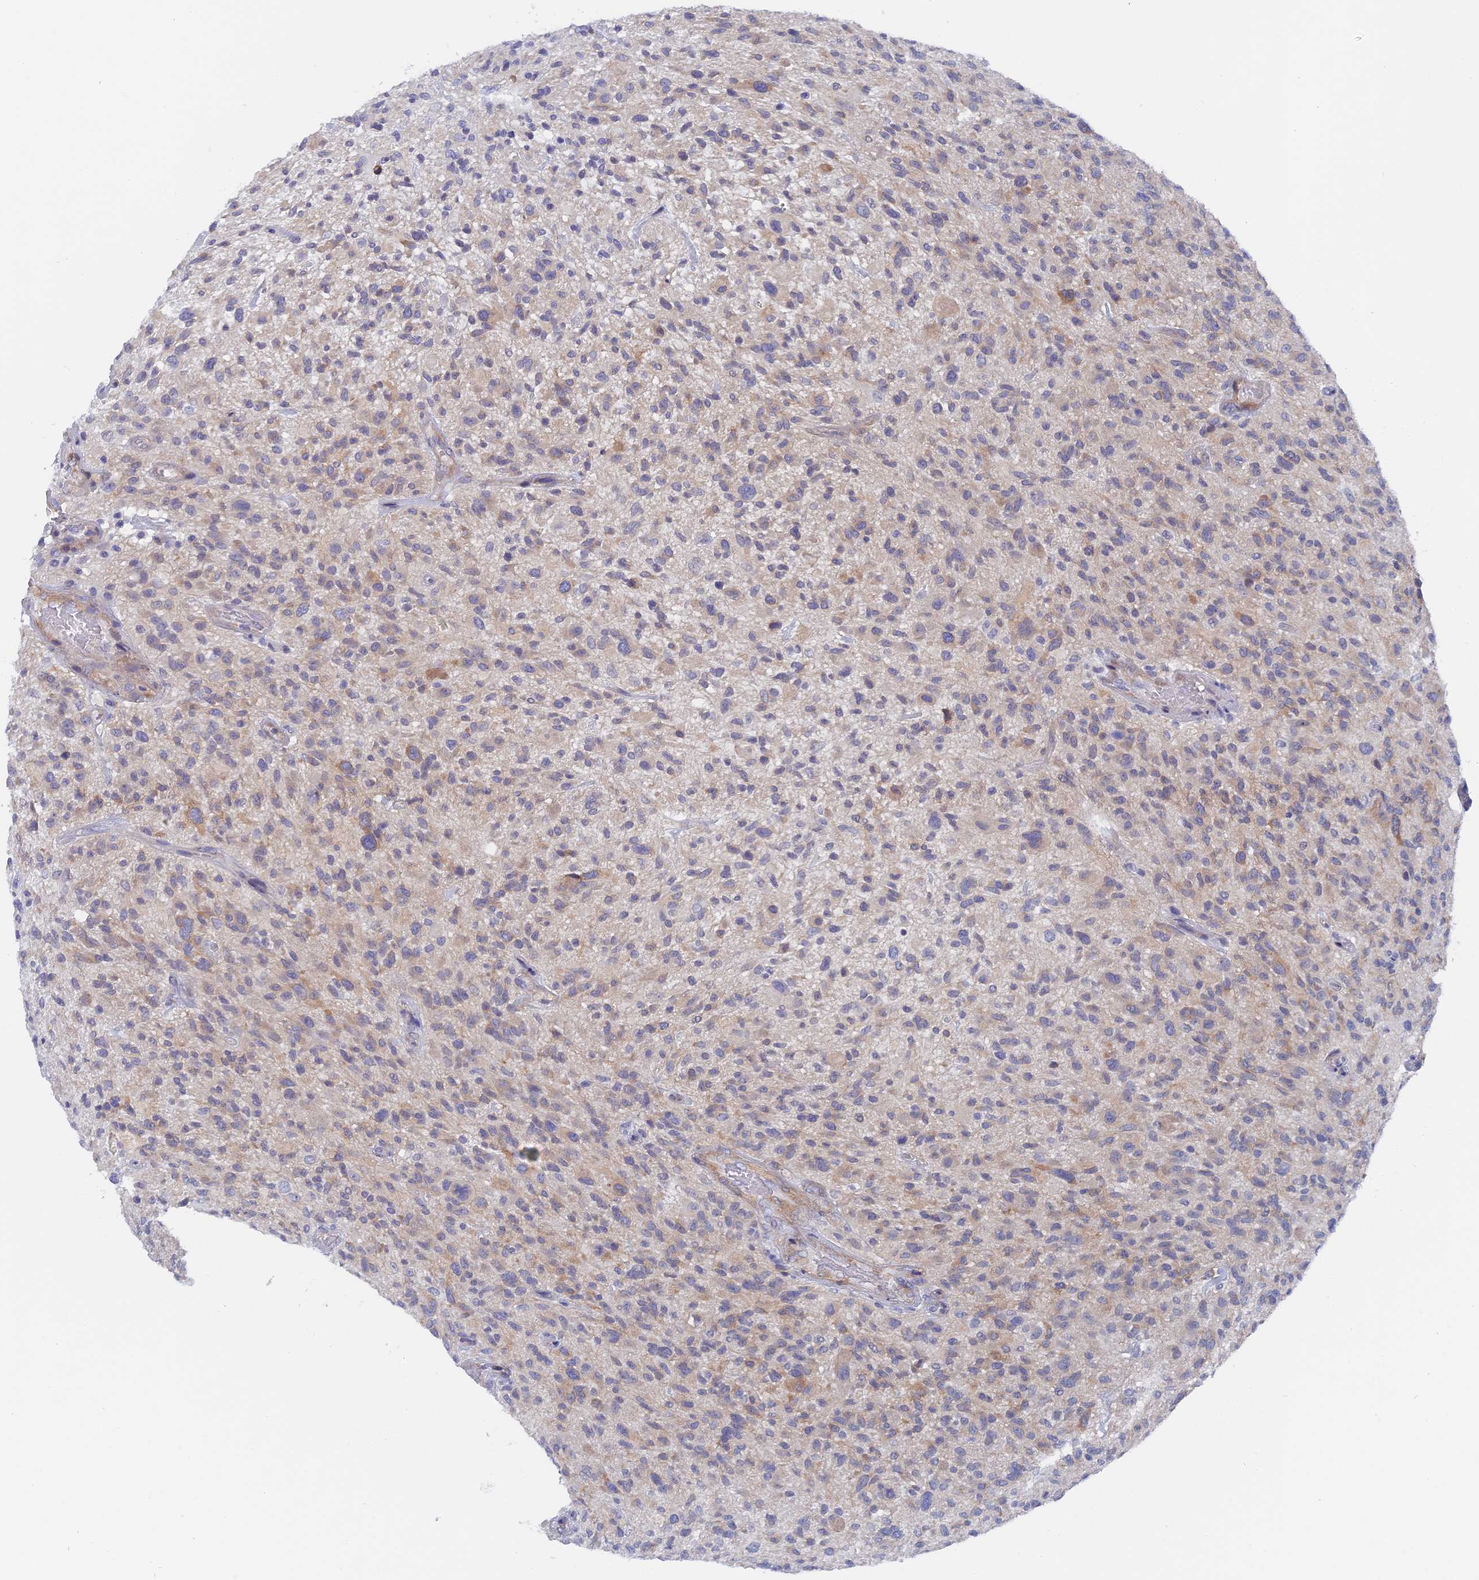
{"staining": {"intensity": "weak", "quantity": "<25%", "location": "cytoplasmic/membranous"}, "tissue": "glioma", "cell_type": "Tumor cells", "image_type": "cancer", "snomed": [{"axis": "morphology", "description": "Glioma, malignant, High grade"}, {"axis": "topography", "description": "Brain"}], "caption": "There is no significant staining in tumor cells of glioma. Nuclei are stained in blue.", "gene": "DACT3", "patient": {"sex": "male", "age": 47}}